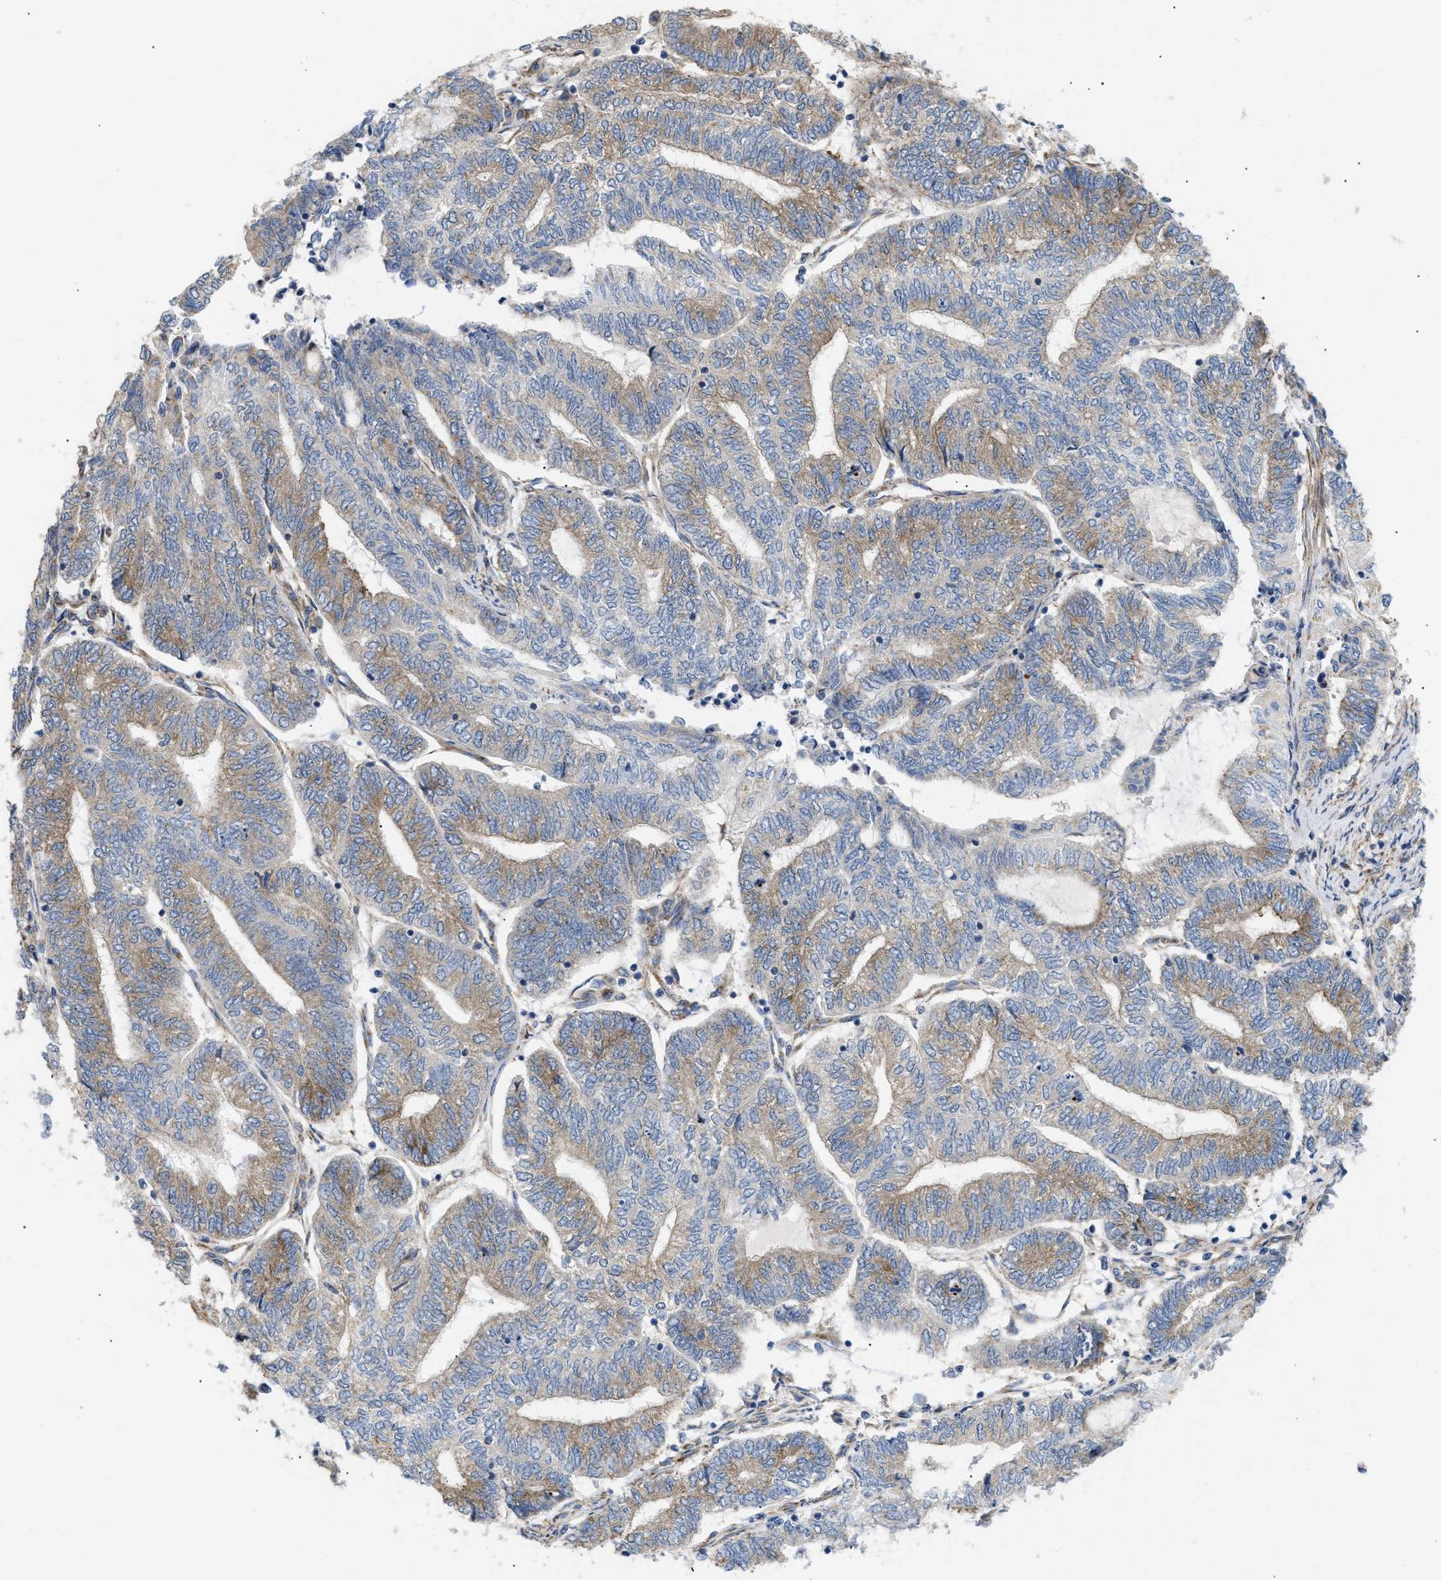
{"staining": {"intensity": "moderate", "quantity": ">75%", "location": "cytoplasmic/membranous"}, "tissue": "endometrial cancer", "cell_type": "Tumor cells", "image_type": "cancer", "snomed": [{"axis": "morphology", "description": "Adenocarcinoma, NOS"}, {"axis": "topography", "description": "Uterus"}, {"axis": "topography", "description": "Endometrium"}], "caption": "The immunohistochemical stain labels moderate cytoplasmic/membranous expression in tumor cells of adenocarcinoma (endometrial) tissue.", "gene": "DCTN4", "patient": {"sex": "female", "age": 70}}